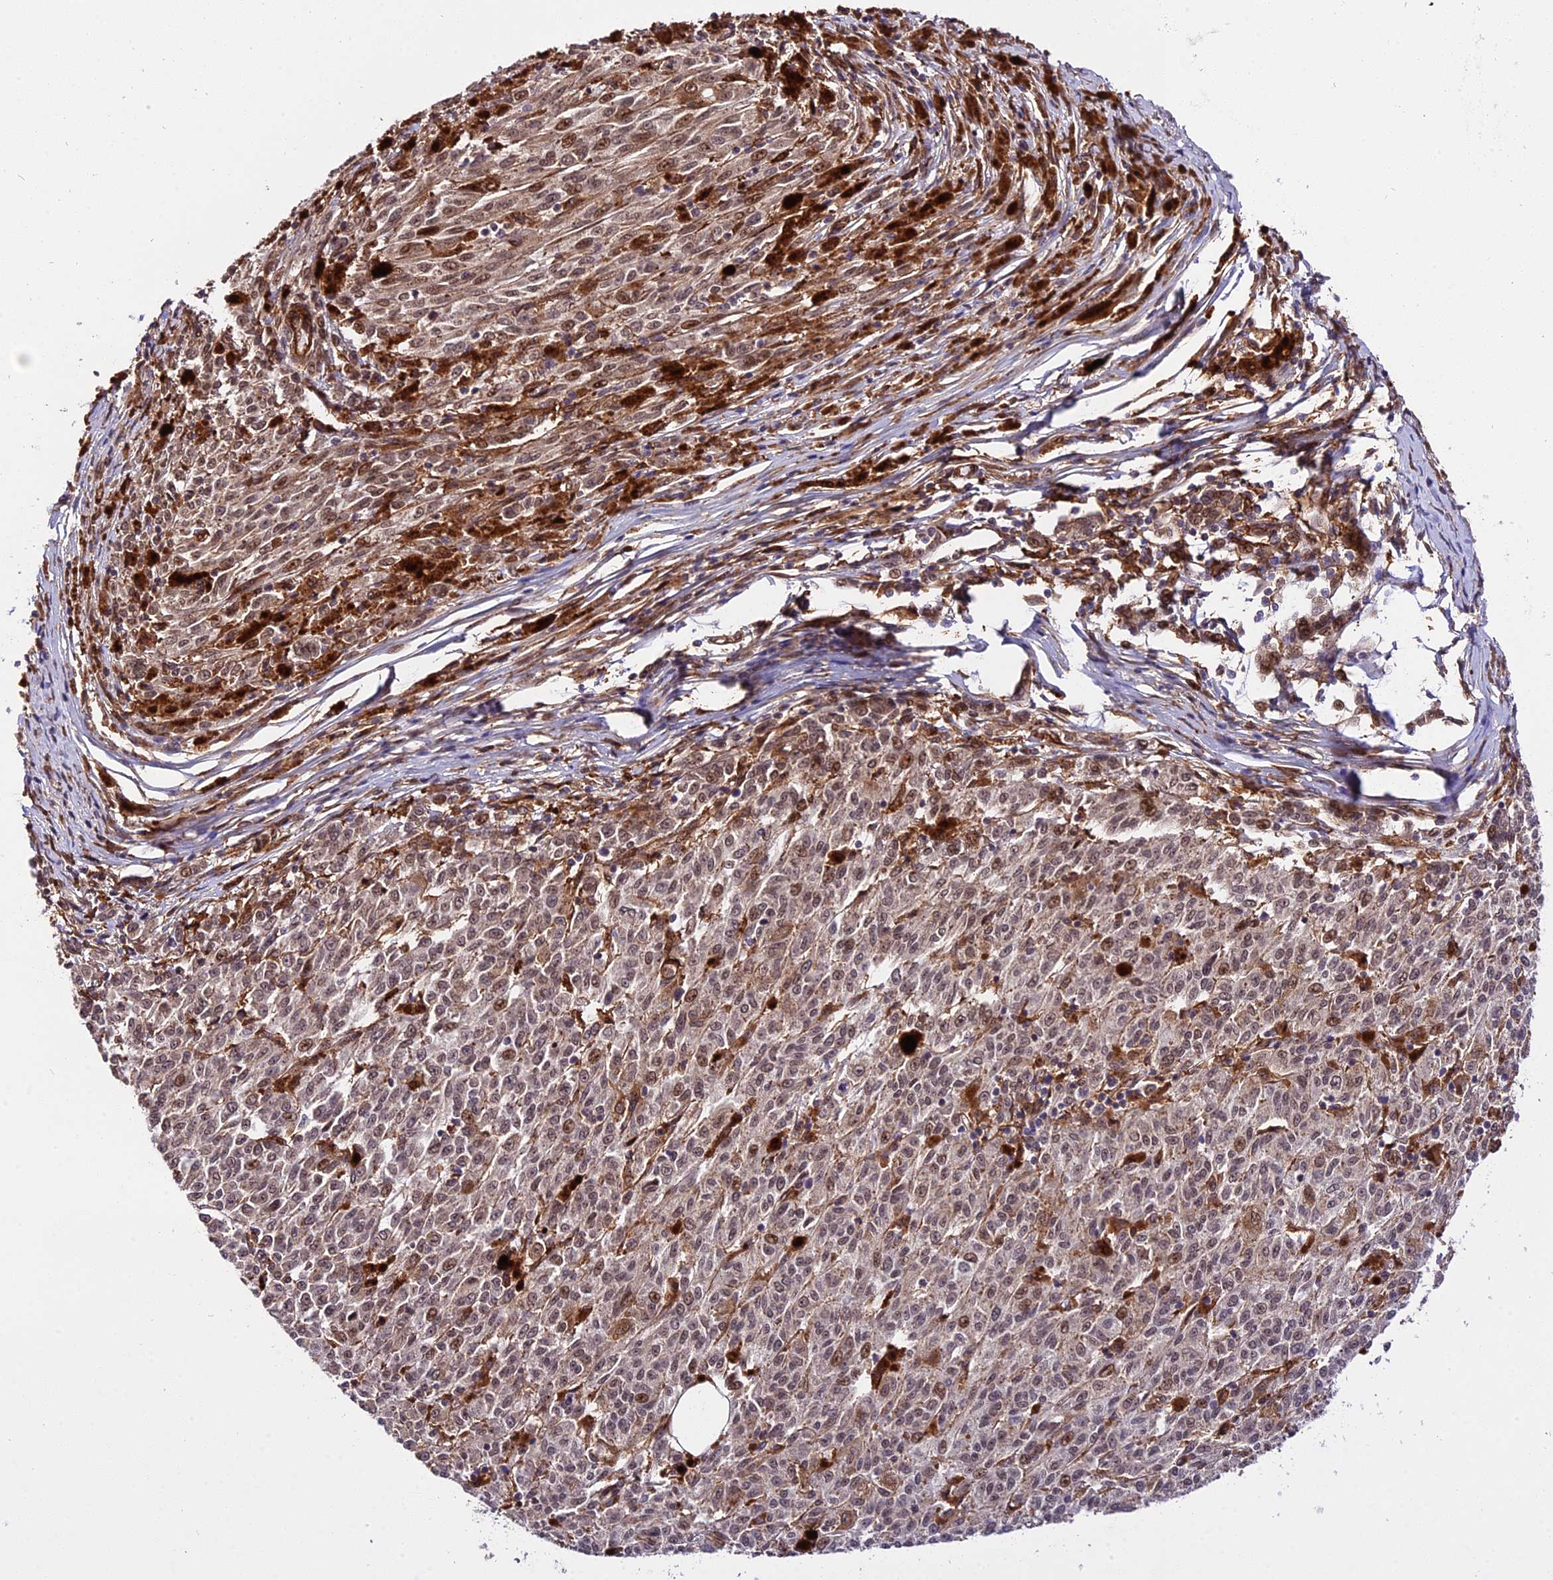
{"staining": {"intensity": "weak", "quantity": "25%-75%", "location": "cytoplasmic/membranous,nuclear"}, "tissue": "melanoma", "cell_type": "Tumor cells", "image_type": "cancer", "snomed": [{"axis": "morphology", "description": "Malignant melanoma, NOS"}, {"axis": "topography", "description": "Skin"}], "caption": "This is an image of IHC staining of malignant melanoma, which shows weak expression in the cytoplasmic/membranous and nuclear of tumor cells.", "gene": "HERPUD1", "patient": {"sex": "female", "age": 52}}